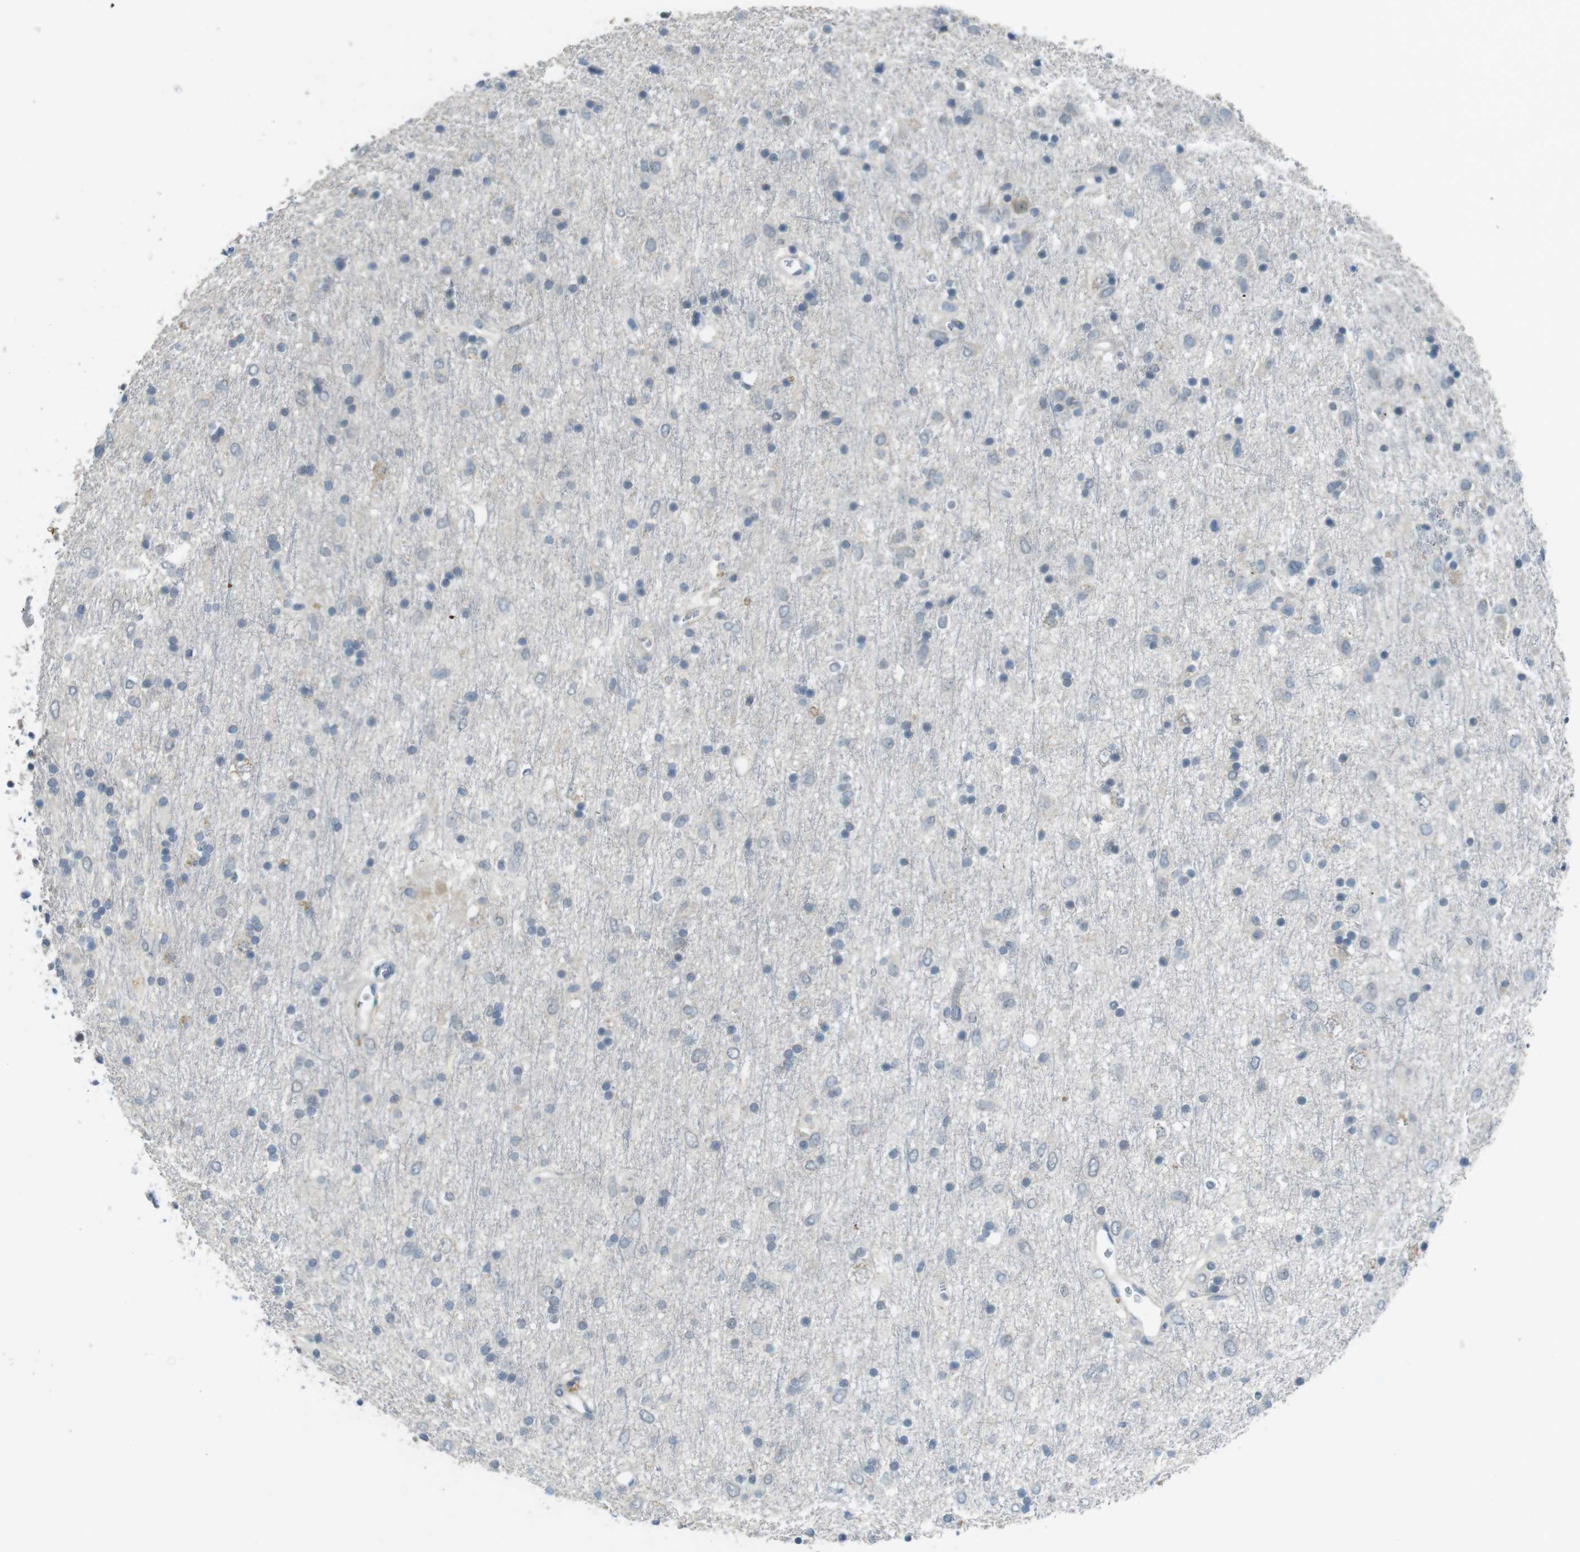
{"staining": {"intensity": "negative", "quantity": "none", "location": "none"}, "tissue": "glioma", "cell_type": "Tumor cells", "image_type": "cancer", "snomed": [{"axis": "morphology", "description": "Glioma, malignant, Low grade"}, {"axis": "topography", "description": "Brain"}], "caption": "The histopathology image exhibits no significant staining in tumor cells of malignant glioma (low-grade).", "gene": "ENTPD7", "patient": {"sex": "male", "age": 77}}